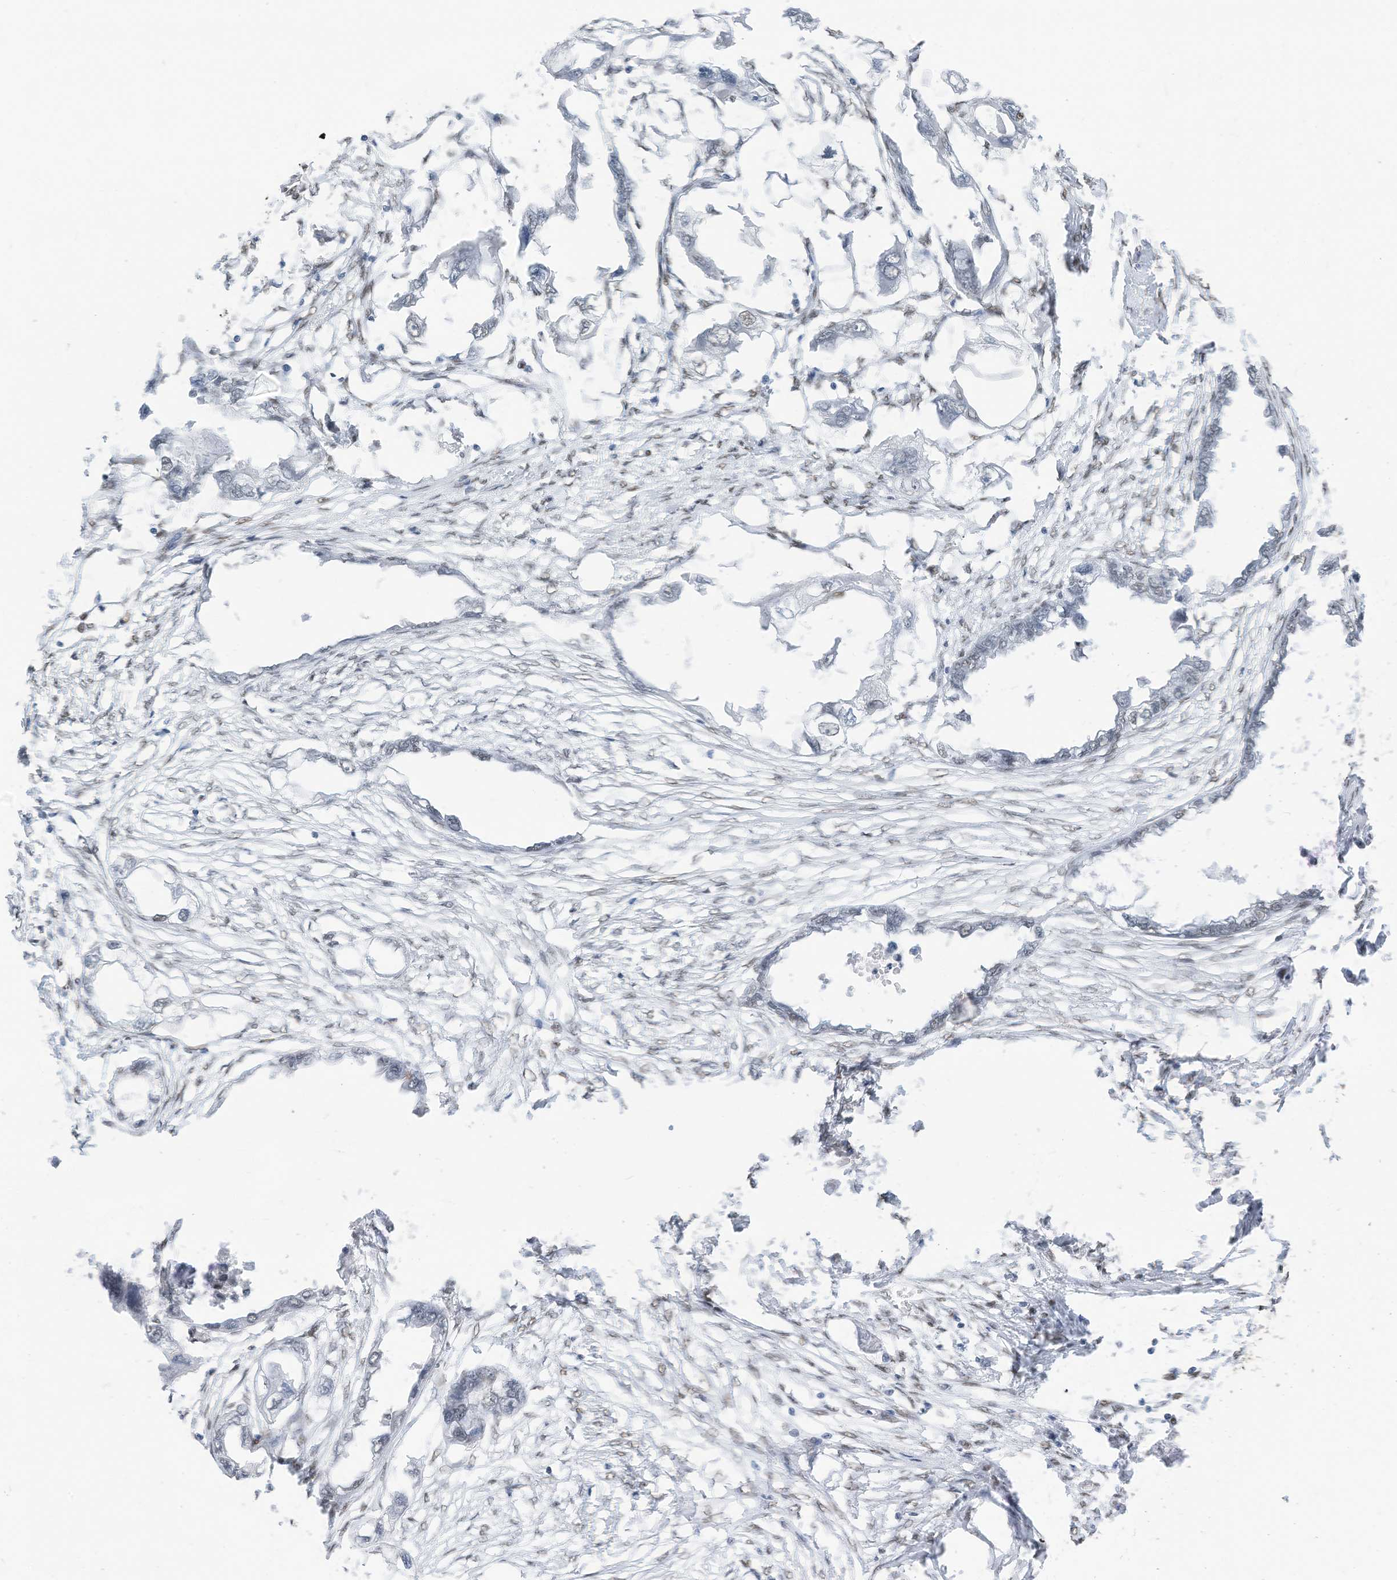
{"staining": {"intensity": "negative", "quantity": "none", "location": "none"}, "tissue": "endometrial cancer", "cell_type": "Tumor cells", "image_type": "cancer", "snomed": [{"axis": "morphology", "description": "Adenocarcinoma, NOS"}, {"axis": "morphology", "description": "Adenocarcinoma, metastatic, NOS"}, {"axis": "topography", "description": "Adipose tissue"}, {"axis": "topography", "description": "Endometrium"}], "caption": "The IHC histopathology image has no significant expression in tumor cells of endometrial cancer tissue.", "gene": "KHSRP", "patient": {"sex": "female", "age": 67}}